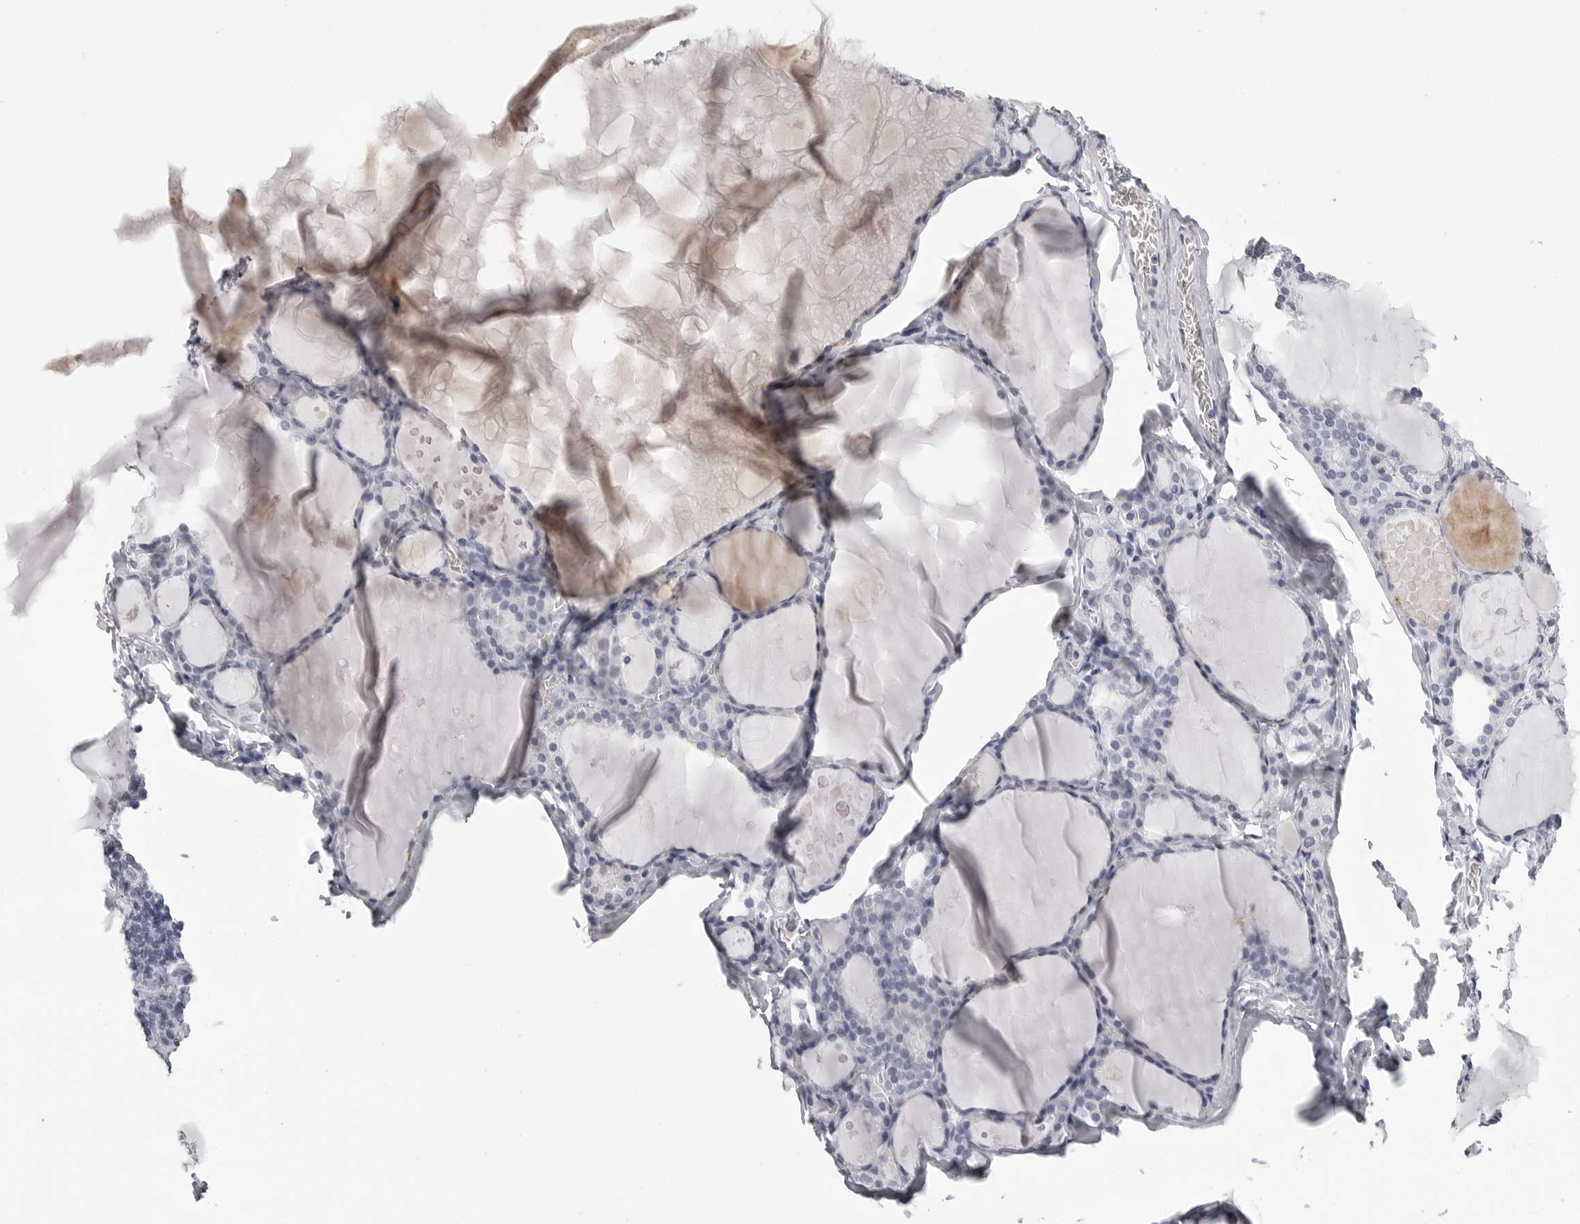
{"staining": {"intensity": "negative", "quantity": "none", "location": "none"}, "tissue": "thyroid gland", "cell_type": "Glandular cells", "image_type": "normal", "snomed": [{"axis": "morphology", "description": "Normal tissue, NOS"}, {"axis": "topography", "description": "Thyroid gland"}], "caption": "The photomicrograph exhibits no staining of glandular cells in unremarkable thyroid gland. (DAB immunohistochemistry, high magnification).", "gene": "BPIFA1", "patient": {"sex": "male", "age": 56}}